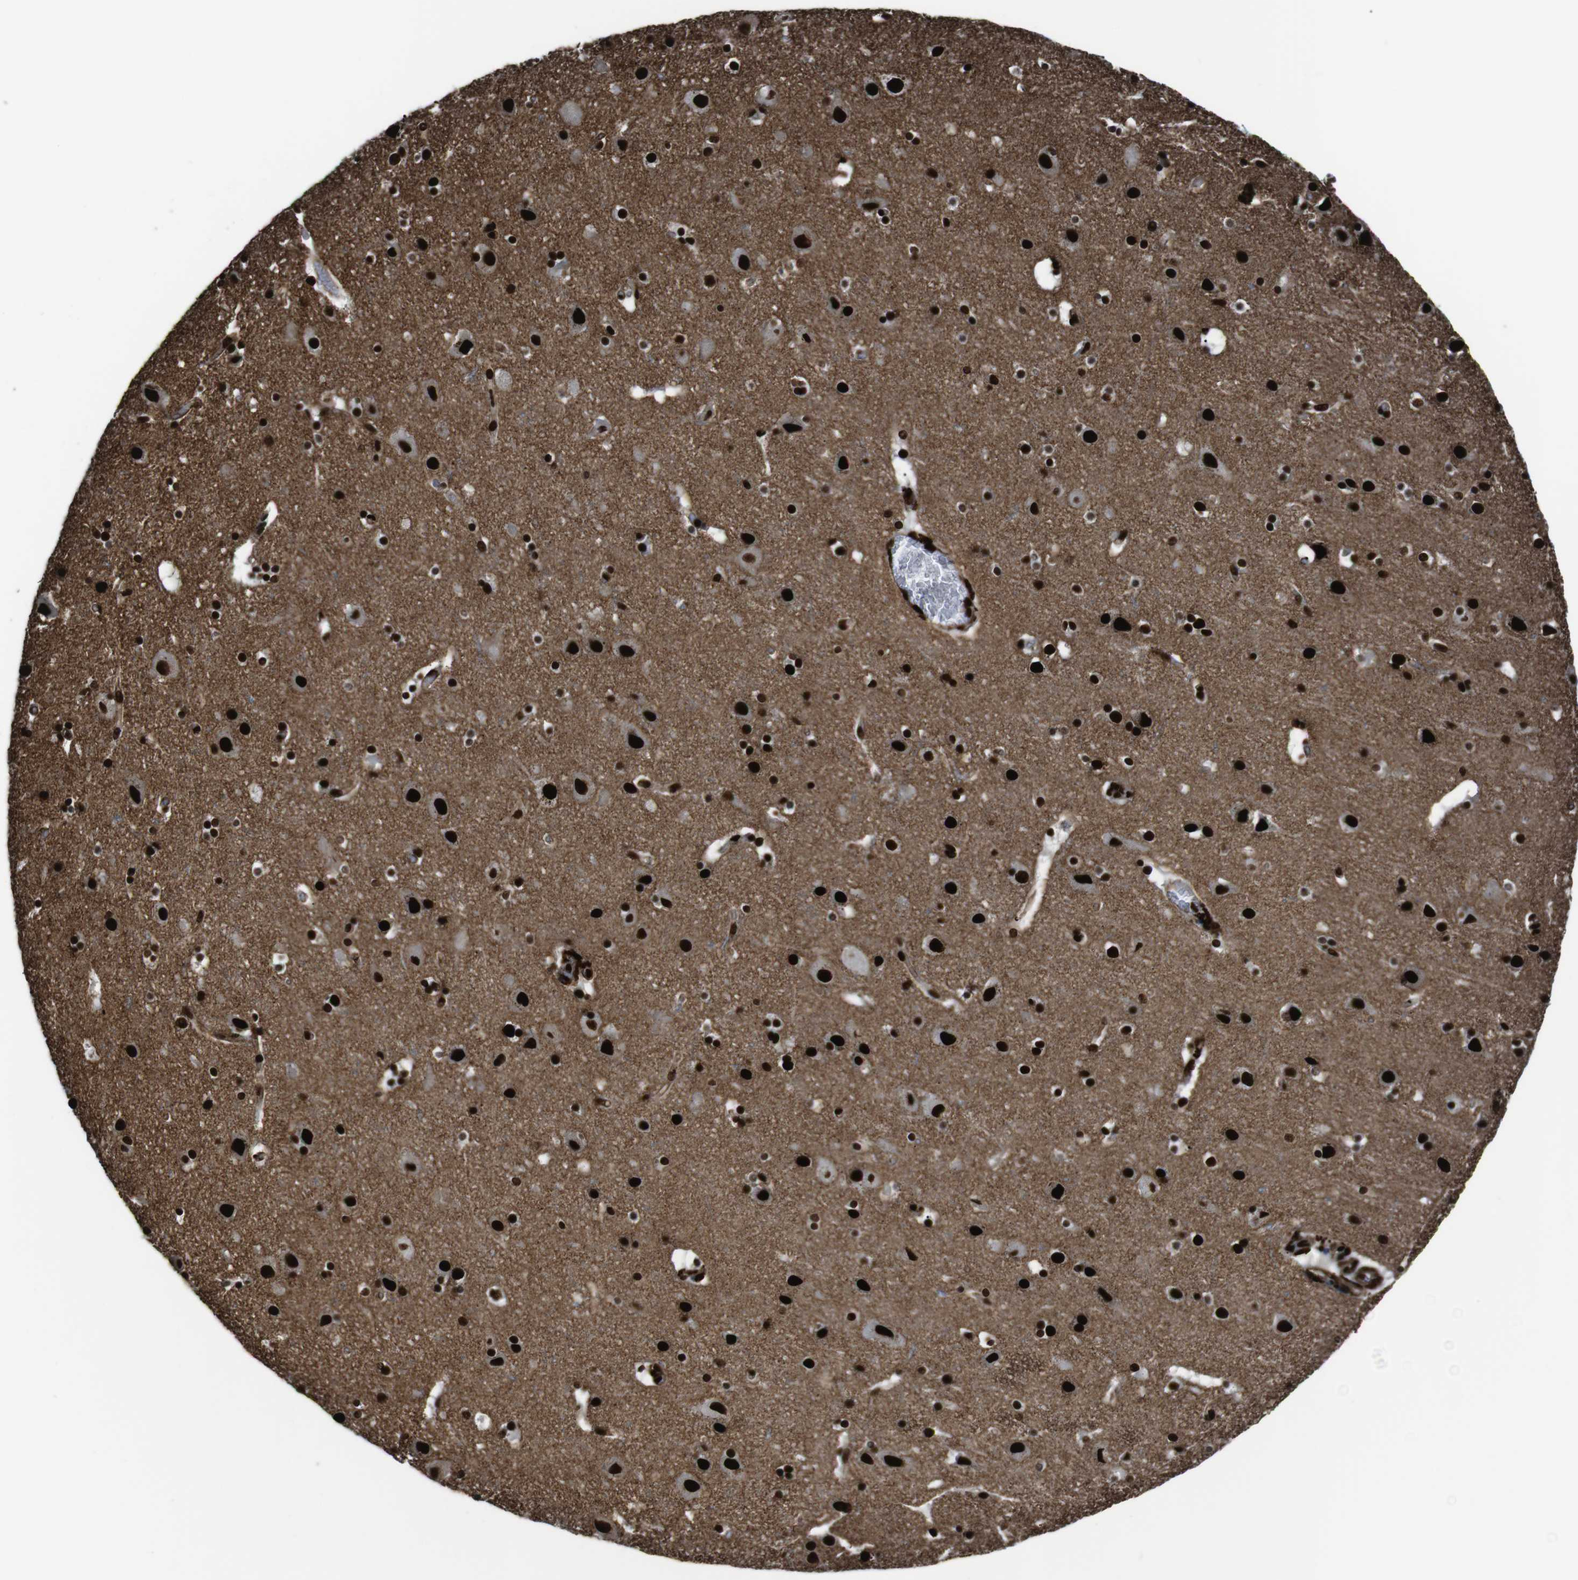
{"staining": {"intensity": "strong", "quantity": ">75%", "location": "nuclear"}, "tissue": "cerebral cortex", "cell_type": "Endothelial cells", "image_type": "normal", "snomed": [{"axis": "morphology", "description": "Normal tissue, NOS"}, {"axis": "topography", "description": "Cerebral cortex"}], "caption": "Brown immunohistochemical staining in normal human cerebral cortex demonstrates strong nuclear expression in about >75% of endothelial cells. (brown staining indicates protein expression, while blue staining denotes nuclei).", "gene": "HNRNPU", "patient": {"sex": "male", "age": 45}}